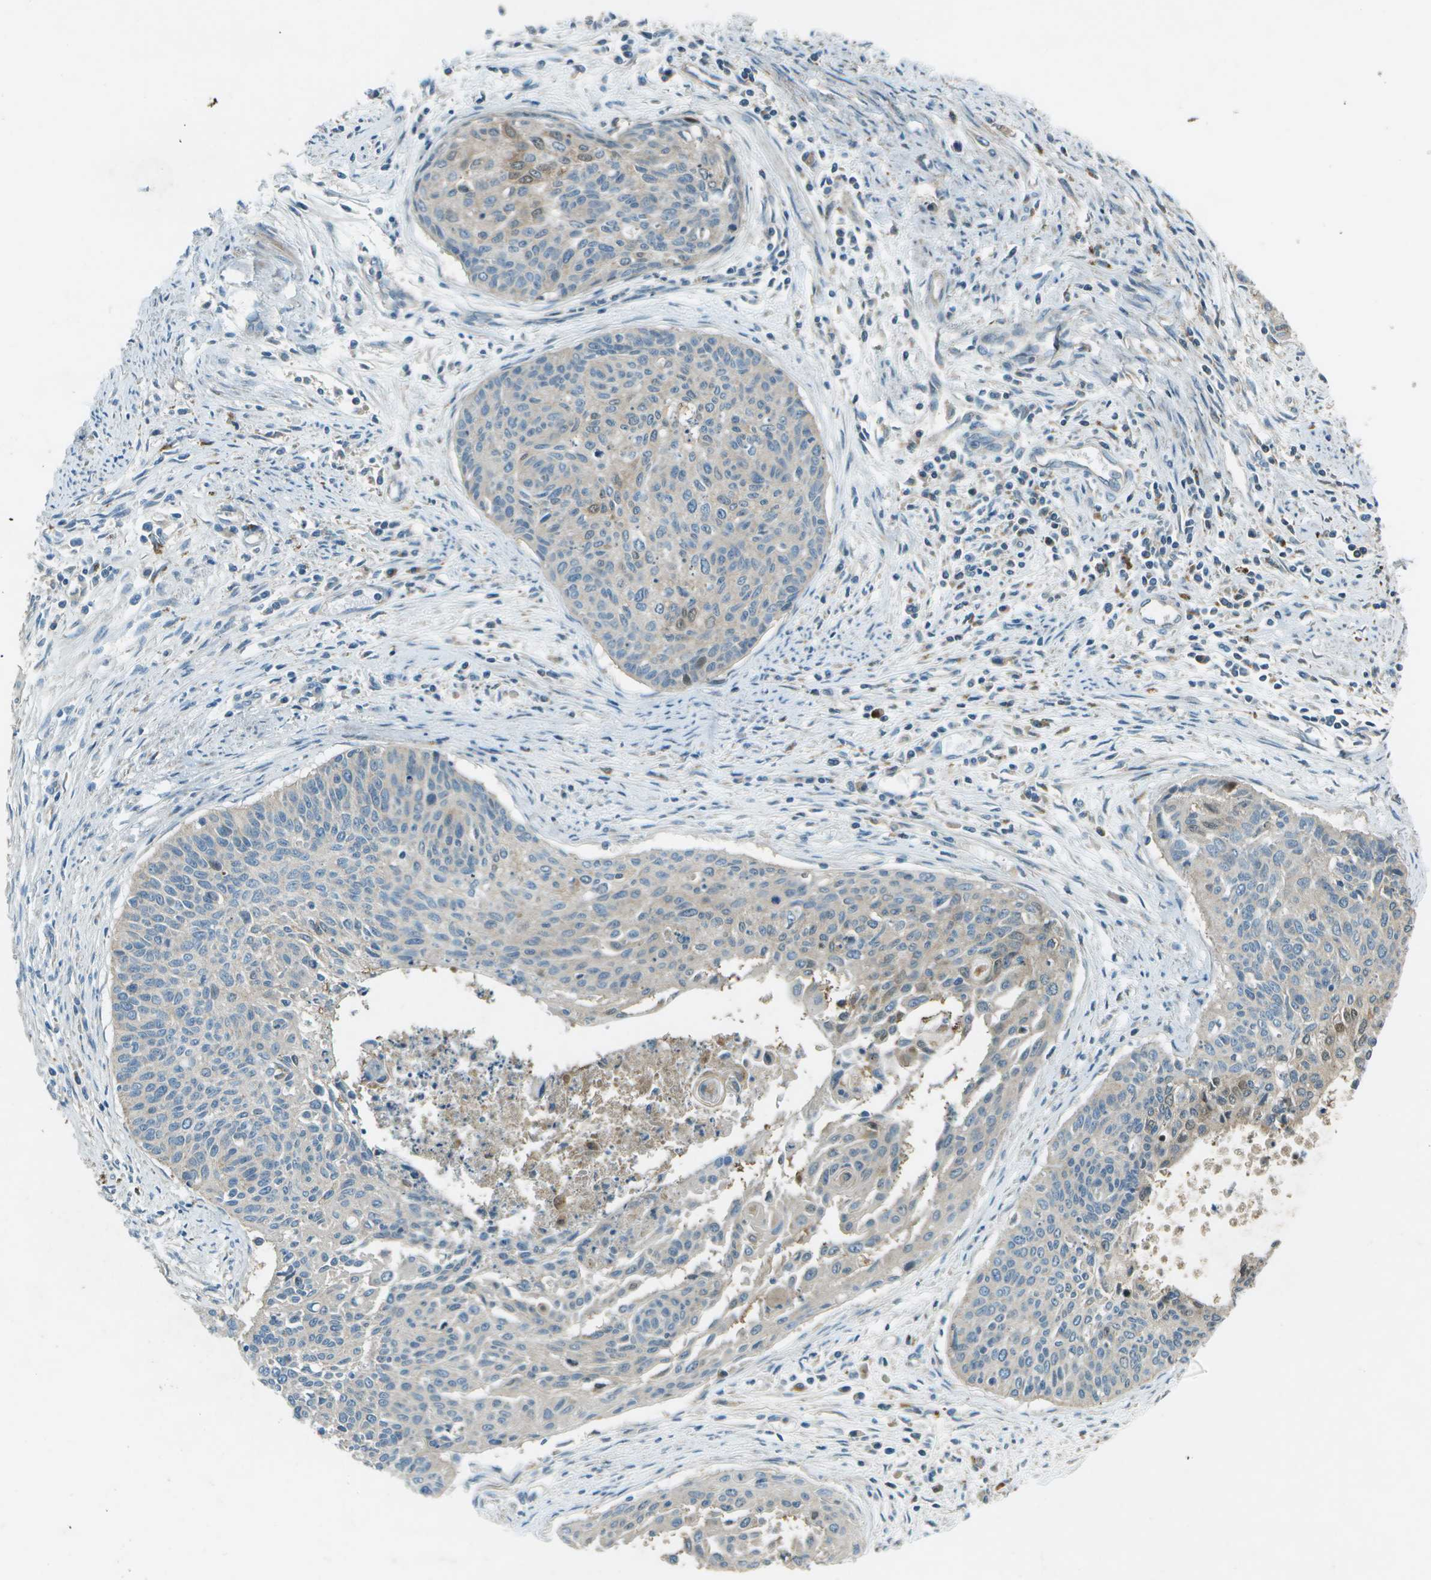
{"staining": {"intensity": "weak", "quantity": "<25%", "location": "cytoplasmic/membranous"}, "tissue": "cervical cancer", "cell_type": "Tumor cells", "image_type": "cancer", "snomed": [{"axis": "morphology", "description": "Squamous cell carcinoma, NOS"}, {"axis": "topography", "description": "Cervix"}], "caption": "This is an immunohistochemistry photomicrograph of cervical cancer (squamous cell carcinoma). There is no expression in tumor cells.", "gene": "PXYLP1", "patient": {"sex": "female", "age": 55}}